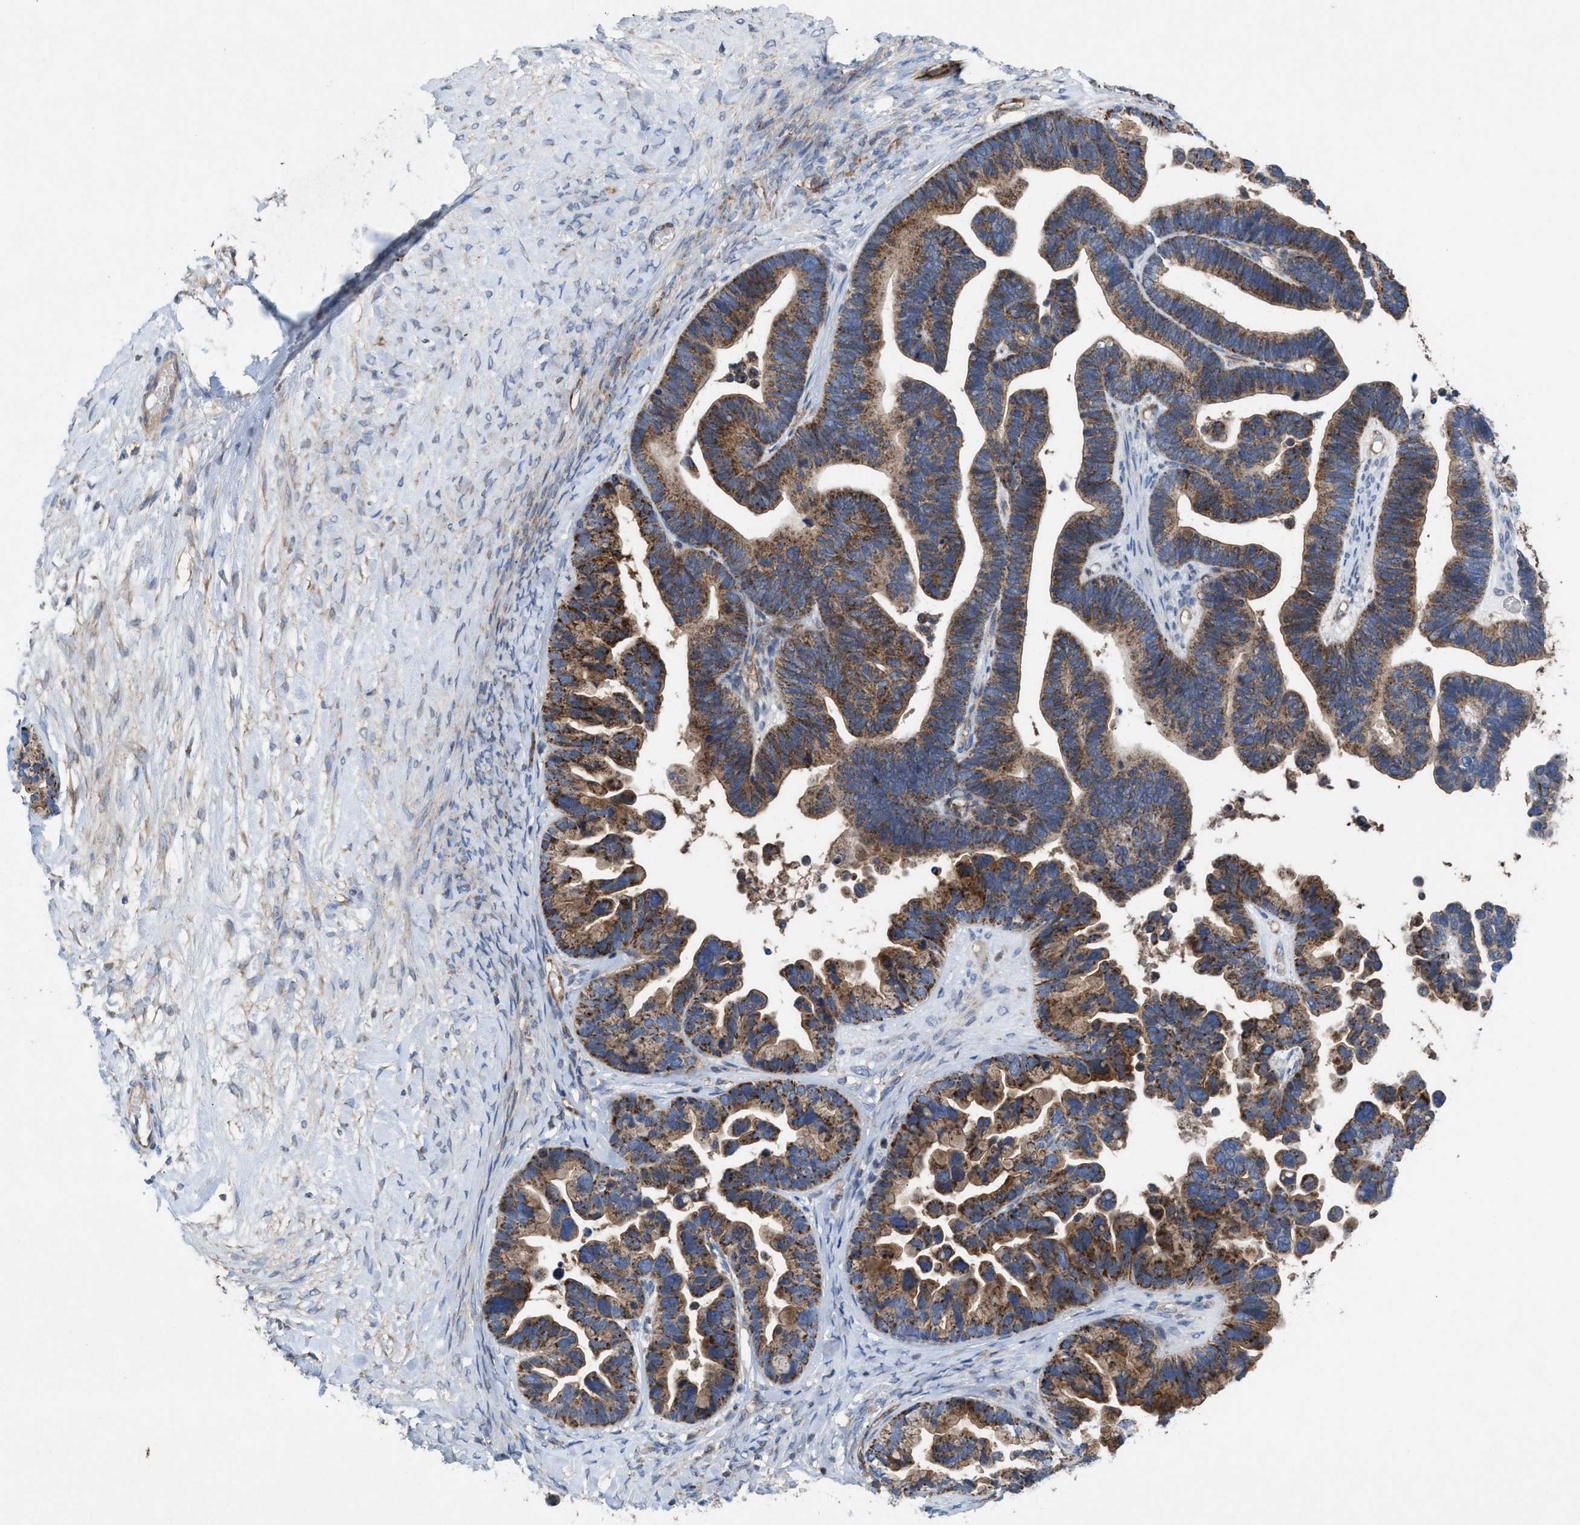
{"staining": {"intensity": "moderate", "quantity": ">75%", "location": "cytoplasmic/membranous"}, "tissue": "ovarian cancer", "cell_type": "Tumor cells", "image_type": "cancer", "snomed": [{"axis": "morphology", "description": "Cystadenocarcinoma, serous, NOS"}, {"axis": "topography", "description": "Ovary"}], "caption": "Serous cystadenocarcinoma (ovarian) stained with immunohistochemistry shows moderate cytoplasmic/membranous positivity in about >75% of tumor cells.", "gene": "MRM1", "patient": {"sex": "female", "age": 56}}